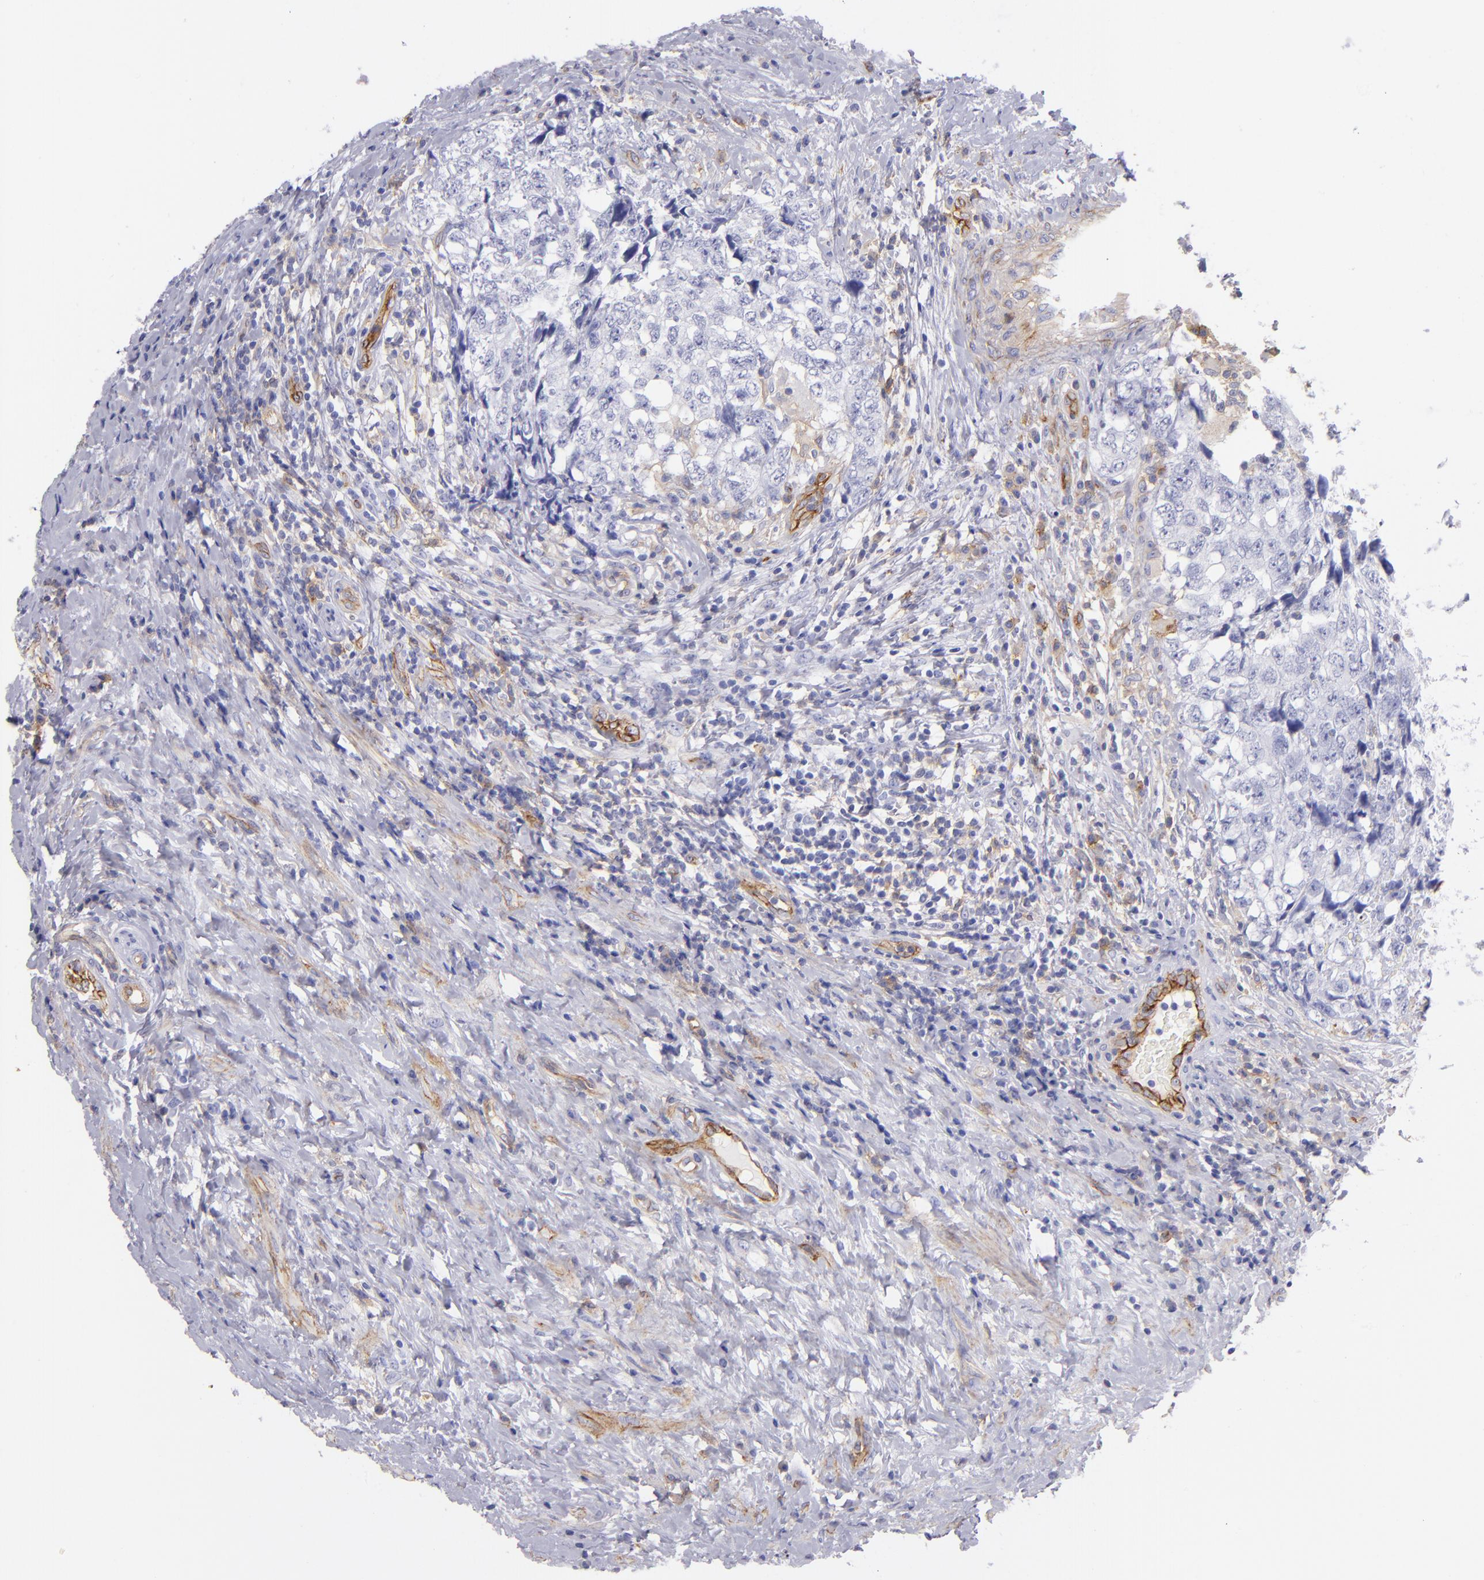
{"staining": {"intensity": "negative", "quantity": "none", "location": "none"}, "tissue": "testis cancer", "cell_type": "Tumor cells", "image_type": "cancer", "snomed": [{"axis": "morphology", "description": "Carcinoma, Embryonal, NOS"}, {"axis": "topography", "description": "Testis"}], "caption": "DAB (3,3'-diaminobenzidine) immunohistochemical staining of testis cancer (embryonal carcinoma) demonstrates no significant staining in tumor cells. (DAB (3,3'-diaminobenzidine) immunohistochemistry visualized using brightfield microscopy, high magnification).", "gene": "ENTPD1", "patient": {"sex": "male", "age": 31}}